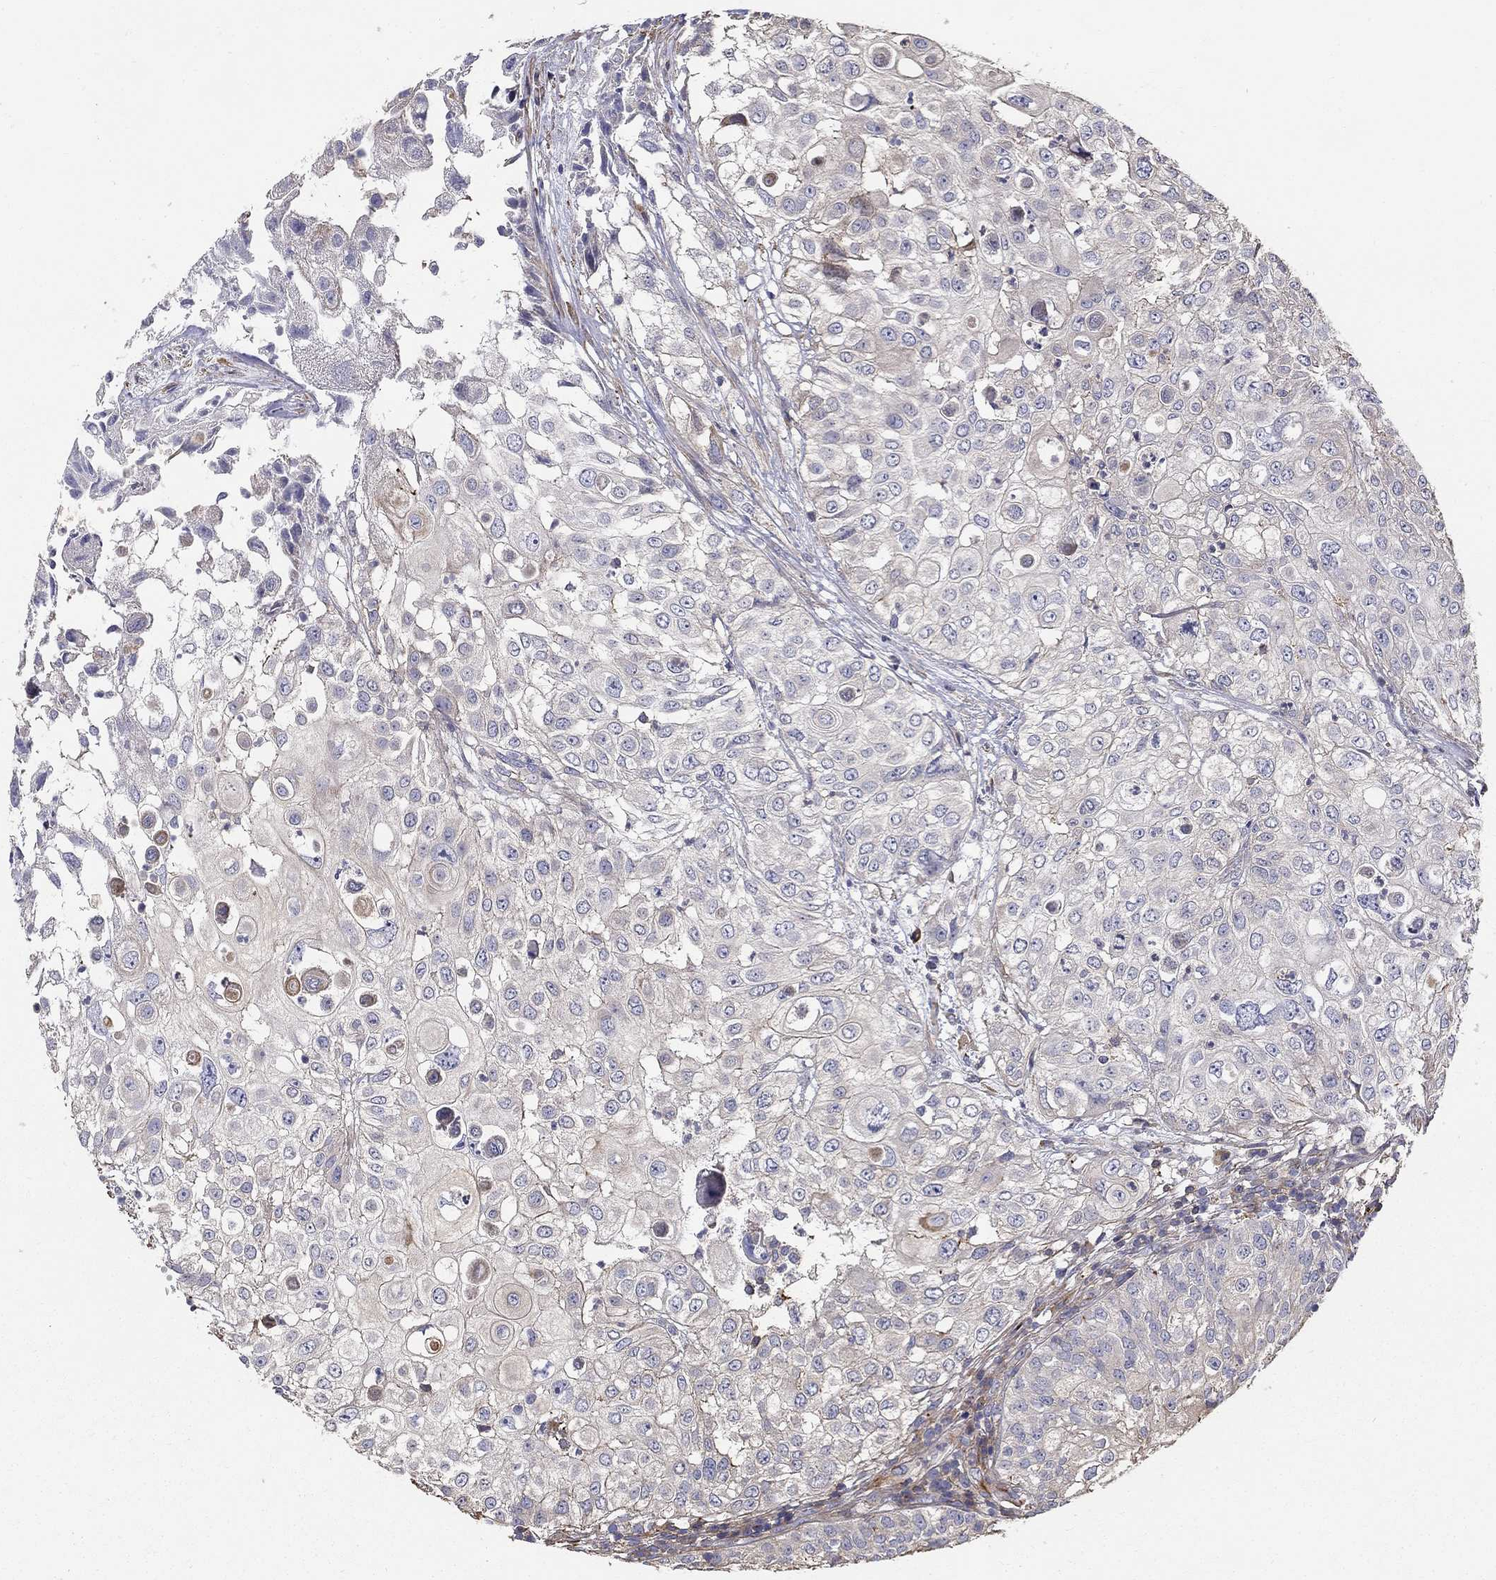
{"staining": {"intensity": "negative", "quantity": "none", "location": "none"}, "tissue": "urothelial cancer", "cell_type": "Tumor cells", "image_type": "cancer", "snomed": [{"axis": "morphology", "description": "Urothelial carcinoma, High grade"}, {"axis": "topography", "description": "Urinary bladder"}], "caption": "An image of human high-grade urothelial carcinoma is negative for staining in tumor cells.", "gene": "NPHP1", "patient": {"sex": "female", "age": 79}}